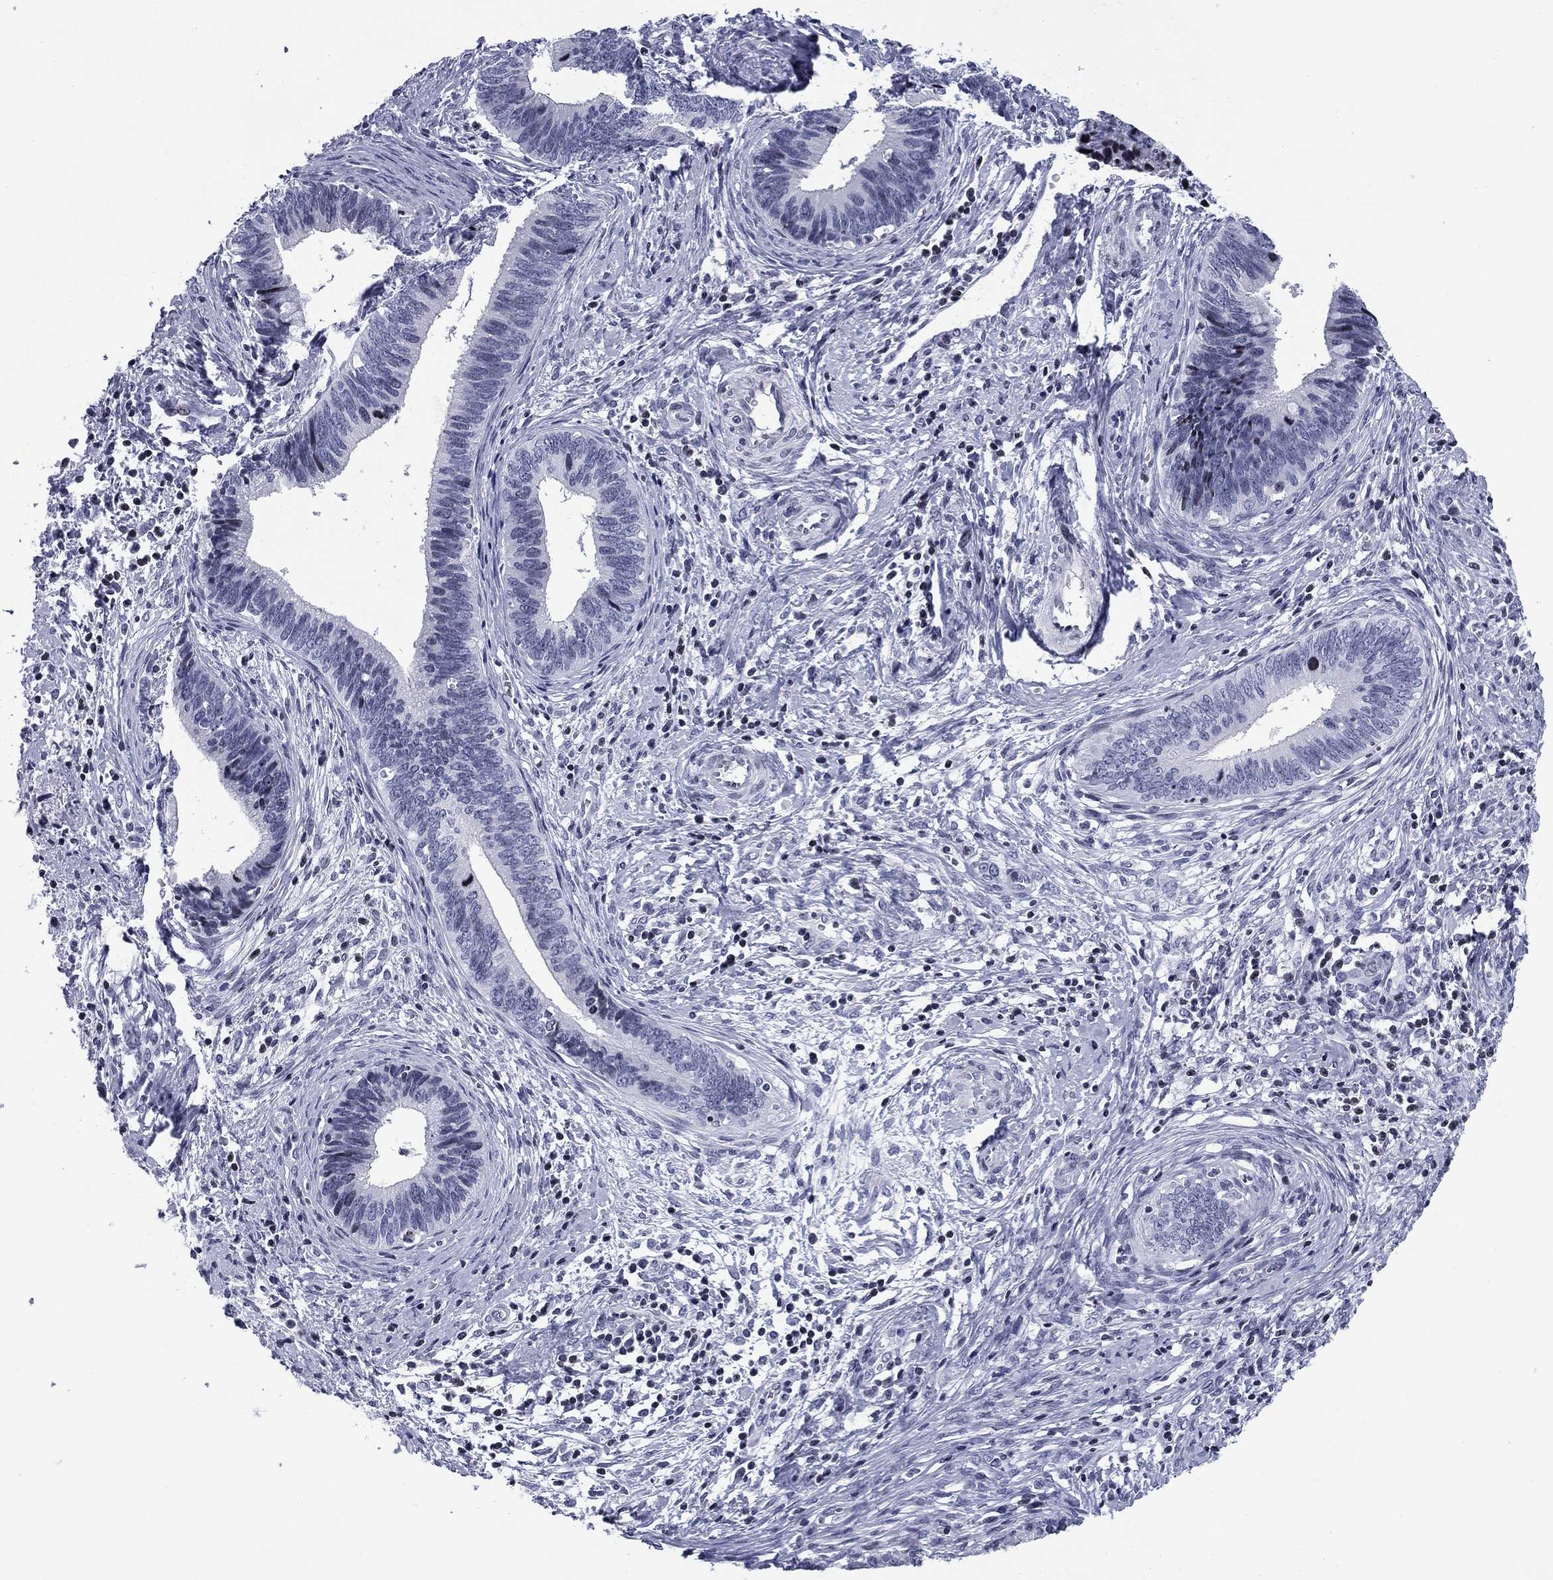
{"staining": {"intensity": "negative", "quantity": "none", "location": "none"}, "tissue": "cervical cancer", "cell_type": "Tumor cells", "image_type": "cancer", "snomed": [{"axis": "morphology", "description": "Adenocarcinoma, NOS"}, {"axis": "topography", "description": "Cervix"}], "caption": "Immunohistochemistry histopathology image of human adenocarcinoma (cervical) stained for a protein (brown), which displays no staining in tumor cells.", "gene": "CCDC144A", "patient": {"sex": "female", "age": 42}}